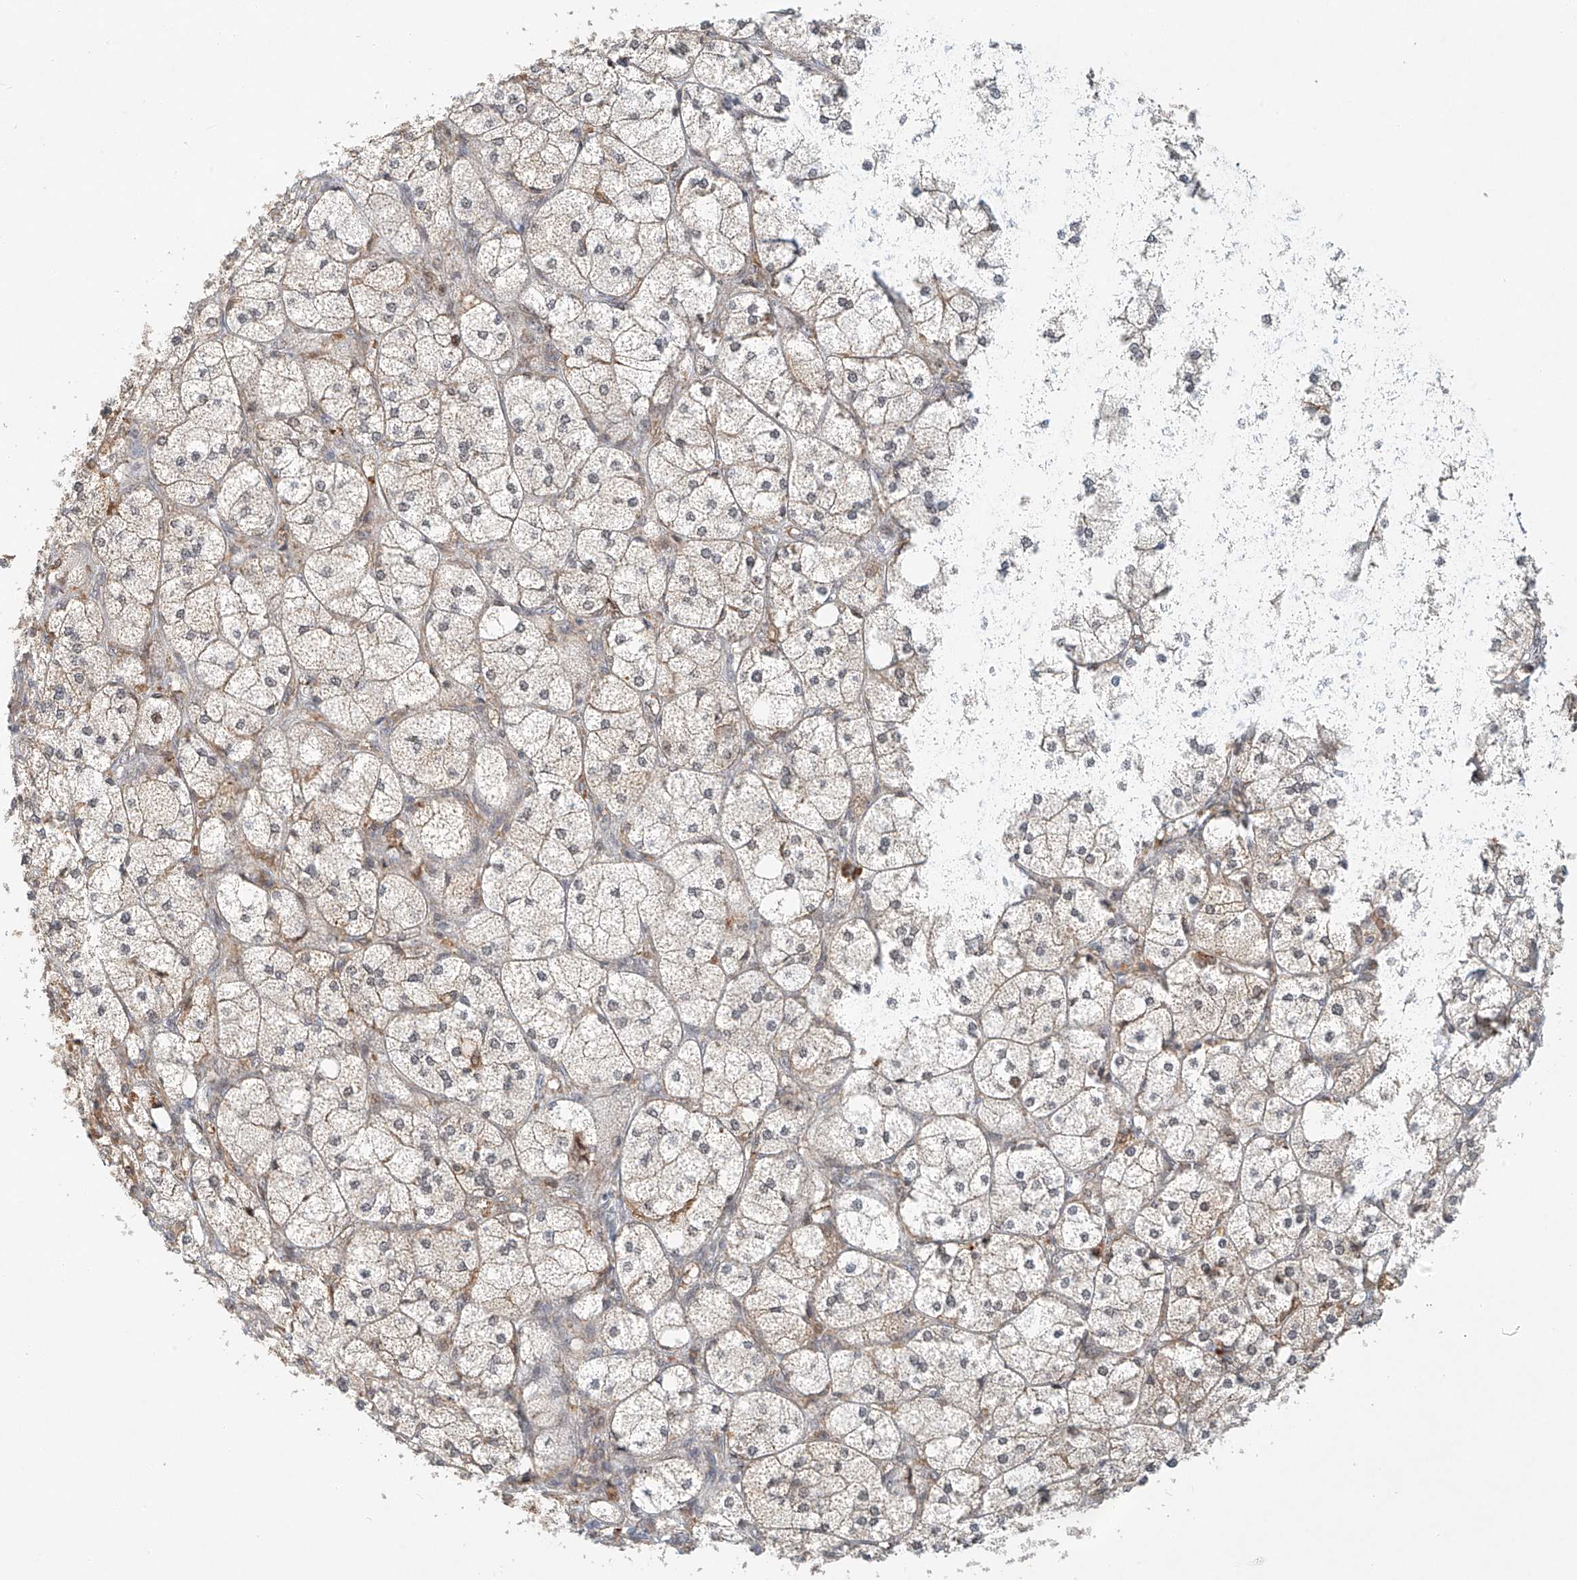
{"staining": {"intensity": "moderate", "quantity": "25%-75%", "location": "cytoplasmic/membranous,nuclear"}, "tissue": "adrenal gland", "cell_type": "Glandular cells", "image_type": "normal", "snomed": [{"axis": "morphology", "description": "Normal tissue, NOS"}, {"axis": "topography", "description": "Adrenal gland"}], "caption": "Protein expression analysis of unremarkable adrenal gland shows moderate cytoplasmic/membranous,nuclear staining in about 25%-75% of glandular cells. (Brightfield microscopy of DAB IHC at high magnification).", "gene": "SYTL3", "patient": {"sex": "female", "age": 61}}